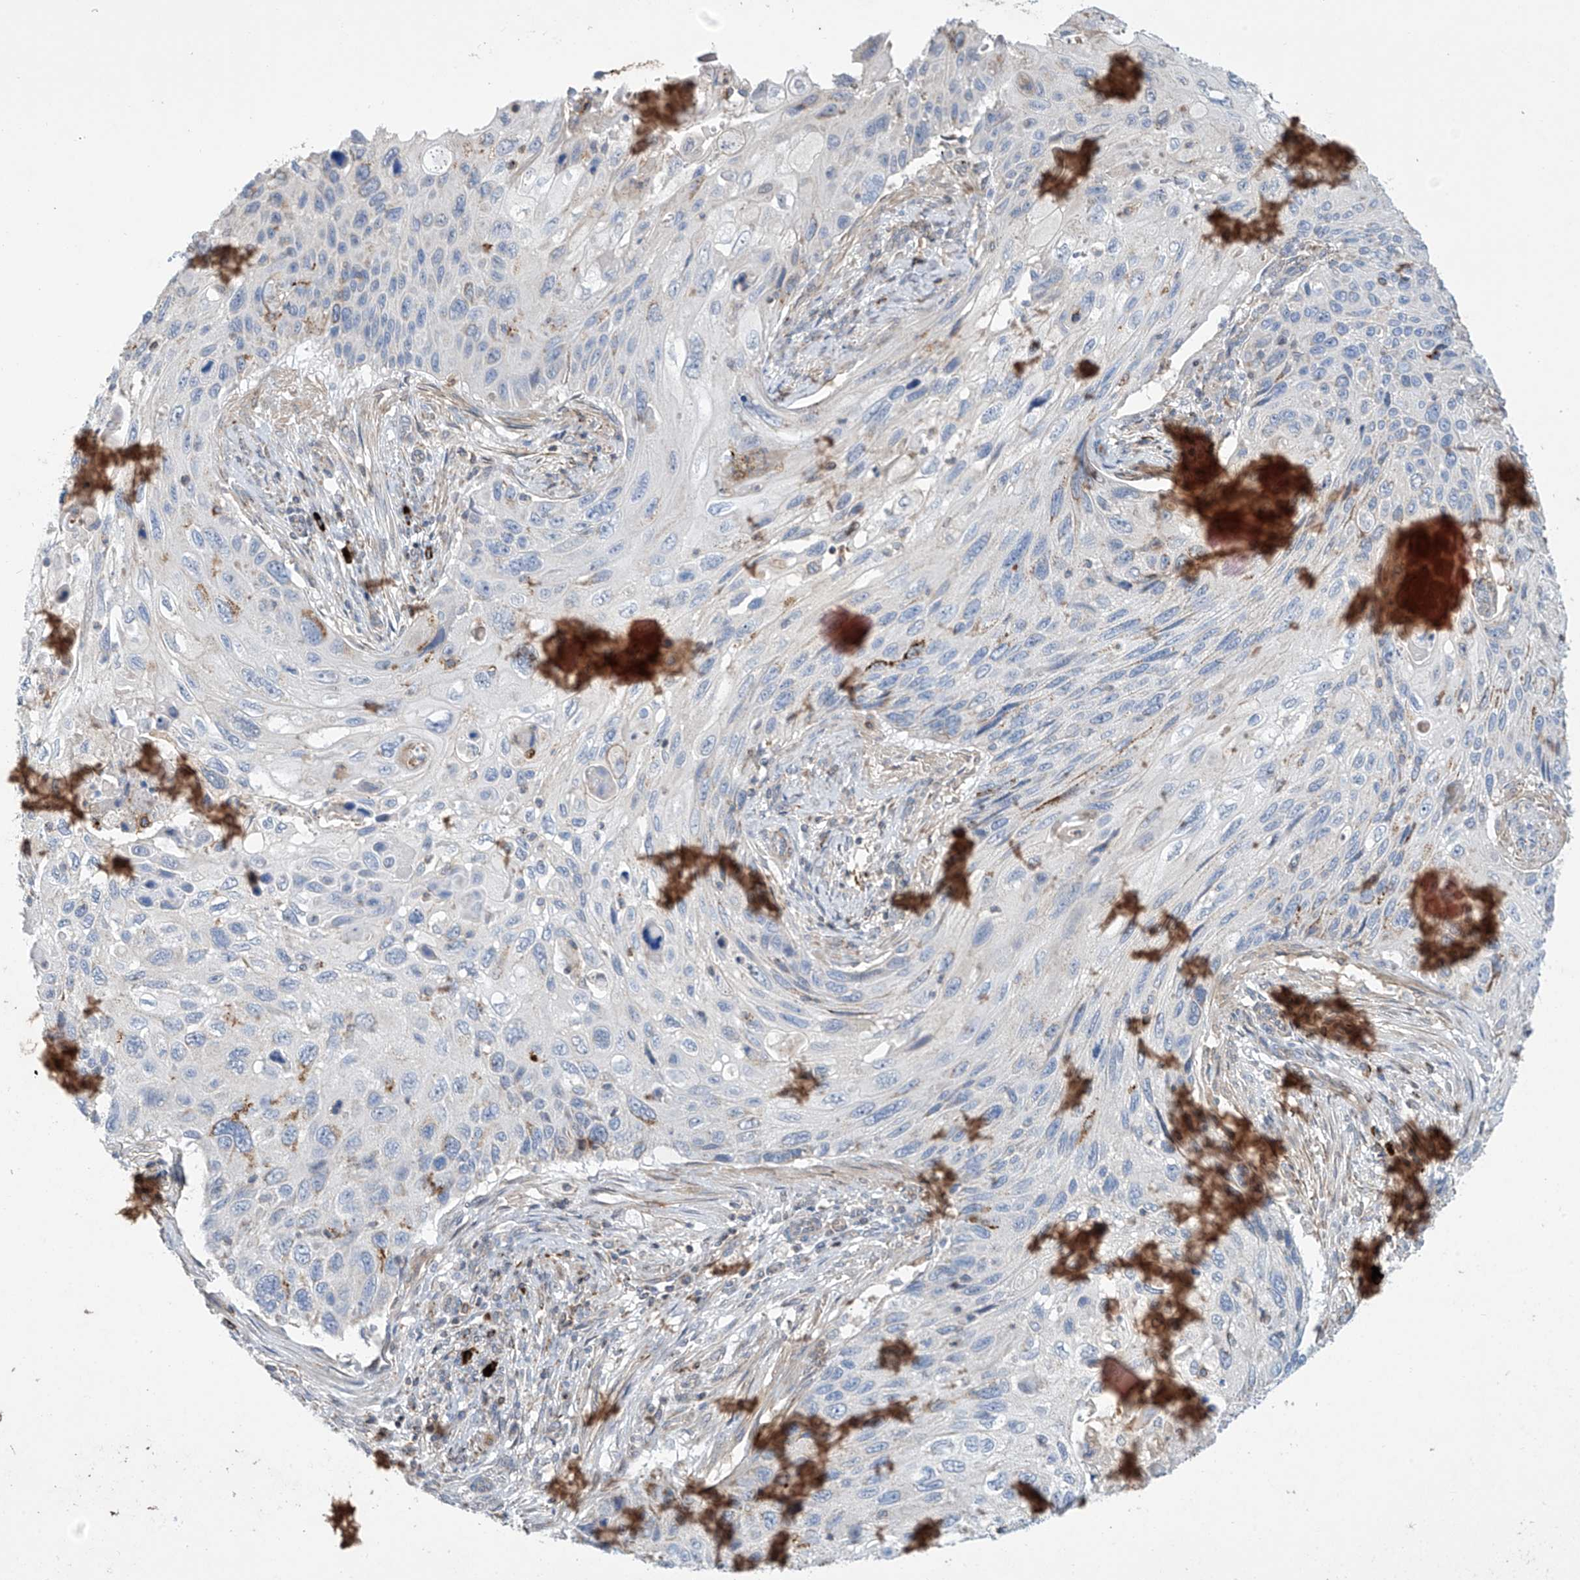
{"staining": {"intensity": "negative", "quantity": "none", "location": "none"}, "tissue": "cervical cancer", "cell_type": "Tumor cells", "image_type": "cancer", "snomed": [{"axis": "morphology", "description": "Squamous cell carcinoma, NOS"}, {"axis": "topography", "description": "Cervix"}], "caption": "Immunohistochemistry (IHC) of squamous cell carcinoma (cervical) exhibits no expression in tumor cells. The staining is performed using DAB brown chromogen with nuclei counter-stained in using hematoxylin.", "gene": "IBA57", "patient": {"sex": "female", "age": 70}}